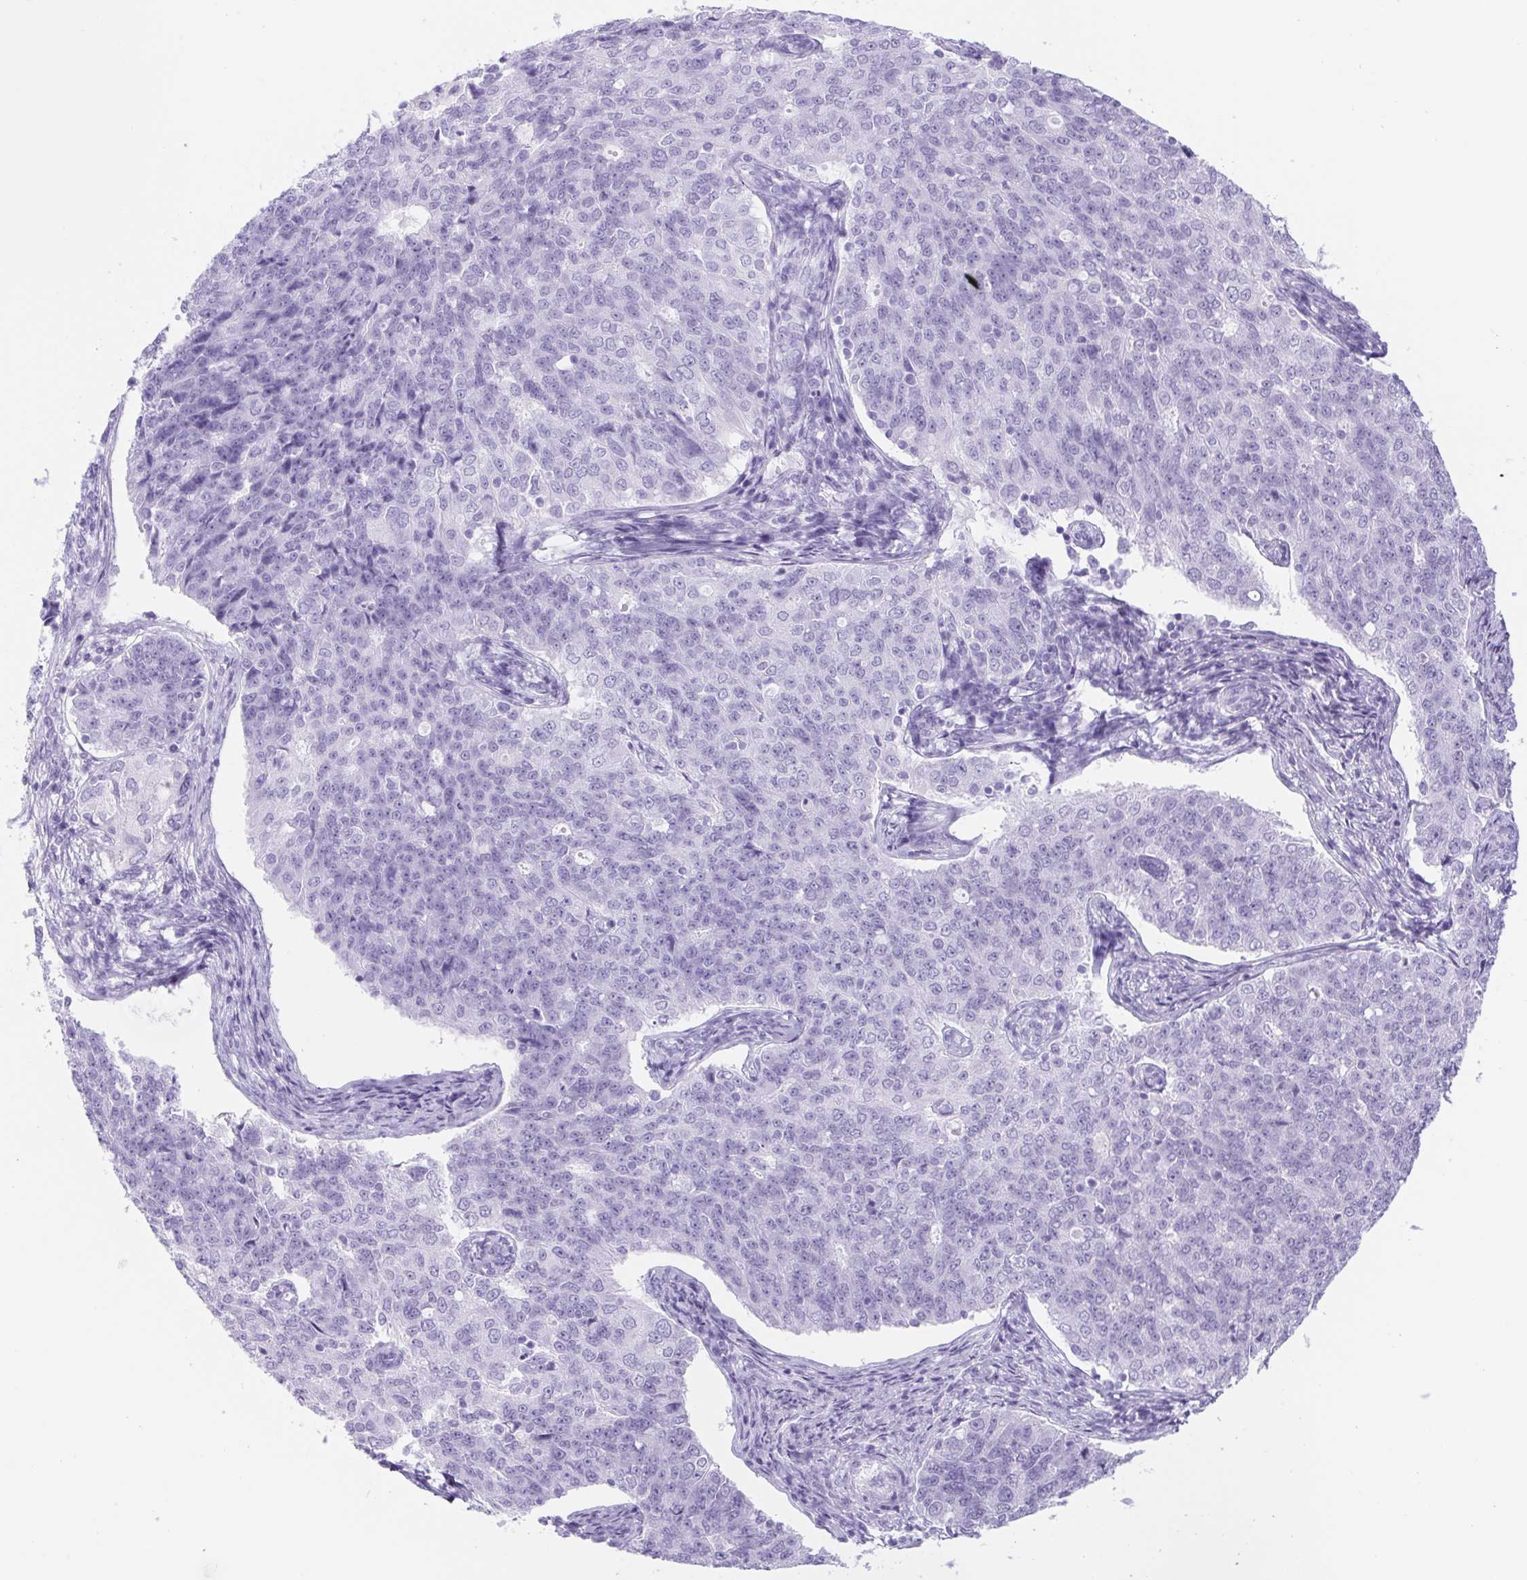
{"staining": {"intensity": "negative", "quantity": "none", "location": "none"}, "tissue": "endometrial cancer", "cell_type": "Tumor cells", "image_type": "cancer", "snomed": [{"axis": "morphology", "description": "Adenocarcinoma, NOS"}, {"axis": "topography", "description": "Endometrium"}], "caption": "Endometrial adenocarcinoma stained for a protein using immunohistochemistry (IHC) exhibits no expression tumor cells.", "gene": "CYP21A2", "patient": {"sex": "female", "age": 43}}